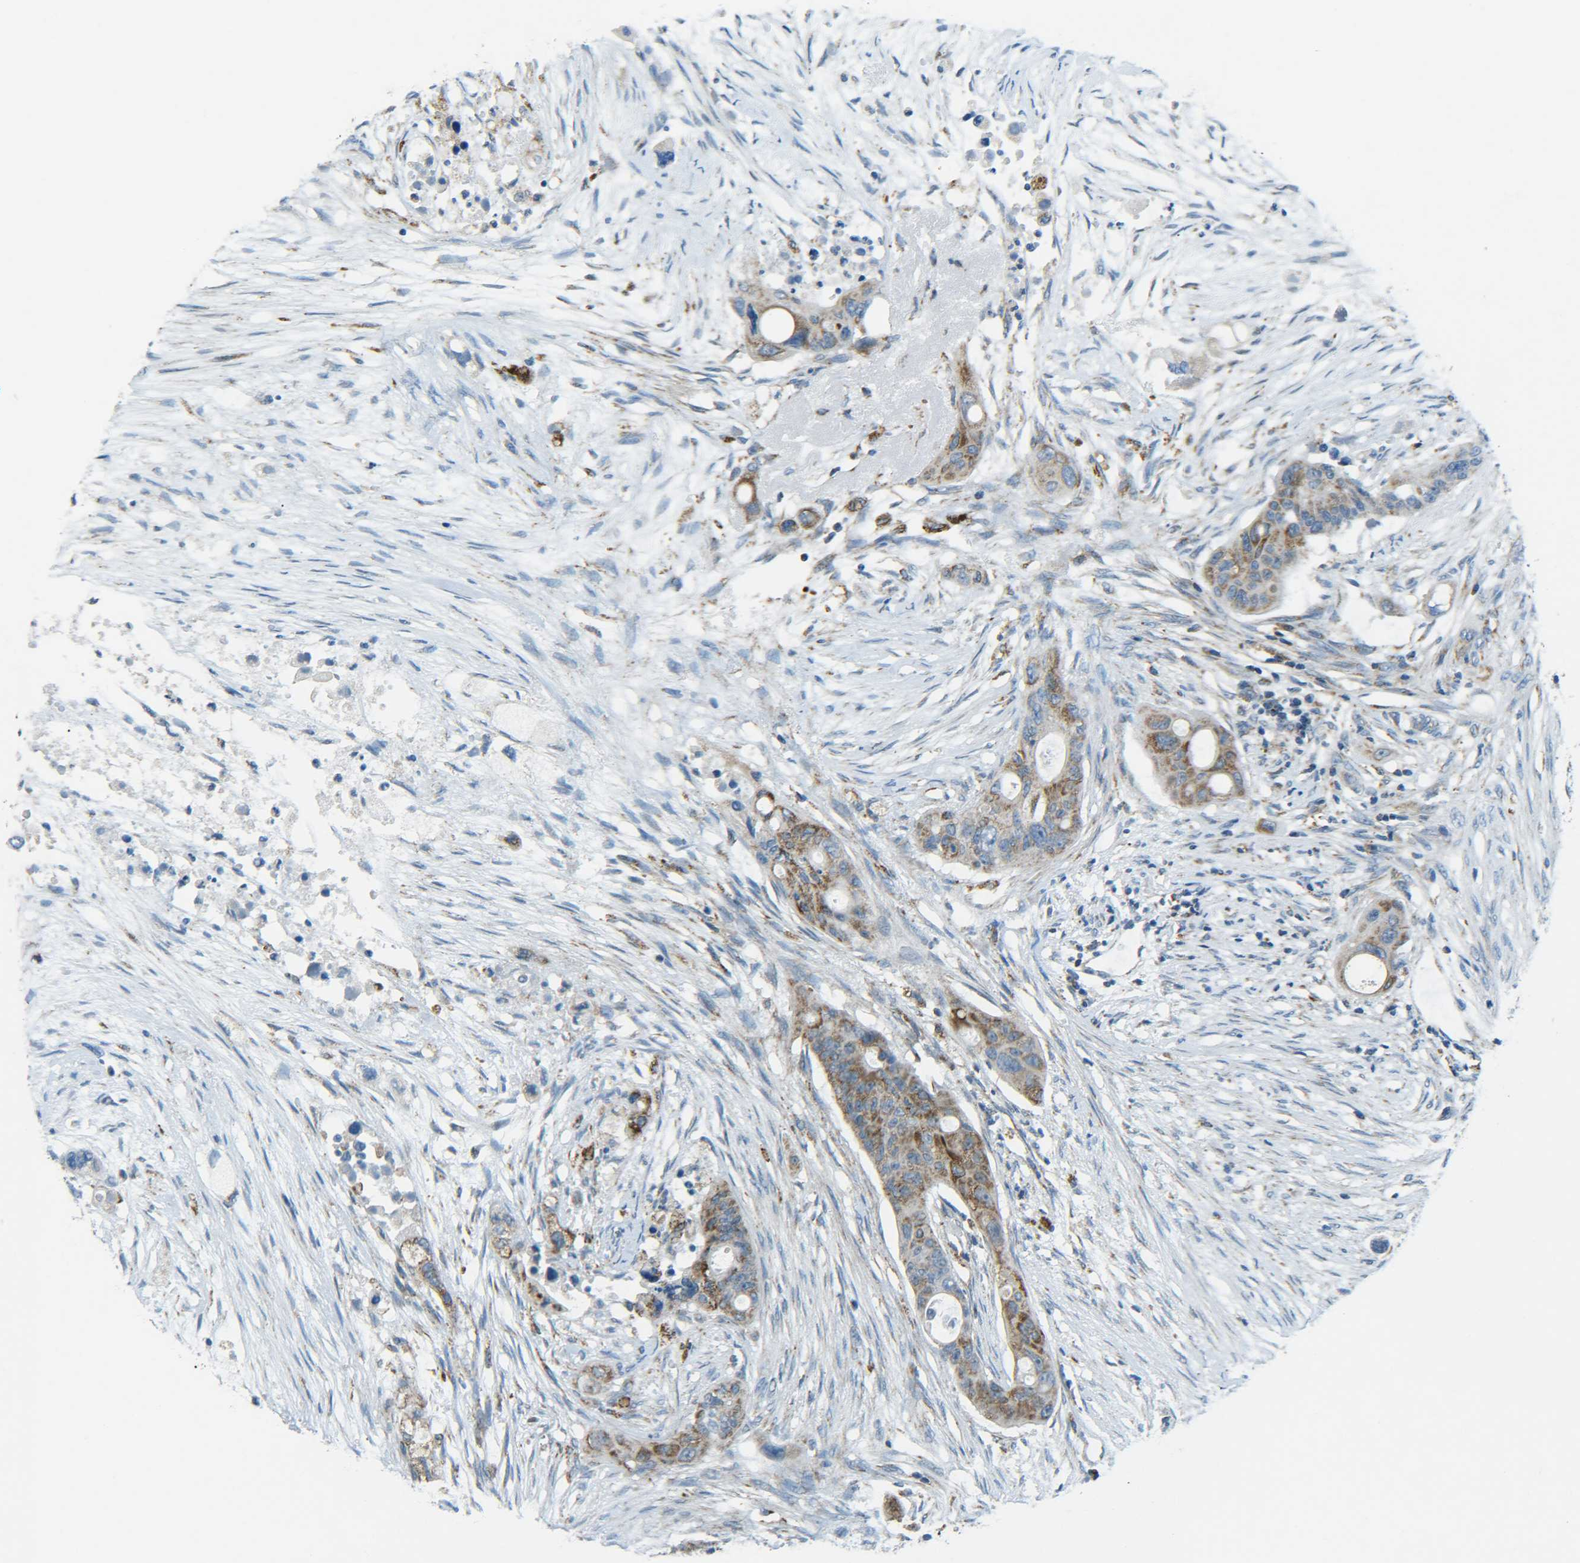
{"staining": {"intensity": "moderate", "quantity": ">75%", "location": "cytoplasmic/membranous"}, "tissue": "colorectal cancer", "cell_type": "Tumor cells", "image_type": "cancer", "snomed": [{"axis": "morphology", "description": "Adenocarcinoma, NOS"}, {"axis": "topography", "description": "Colon"}], "caption": "High-power microscopy captured an IHC histopathology image of adenocarcinoma (colorectal), revealing moderate cytoplasmic/membranous expression in about >75% of tumor cells. The protein of interest is stained brown, and the nuclei are stained in blue (DAB (3,3'-diaminobenzidine) IHC with brightfield microscopy, high magnification).", "gene": "CYB5R1", "patient": {"sex": "female", "age": 57}}